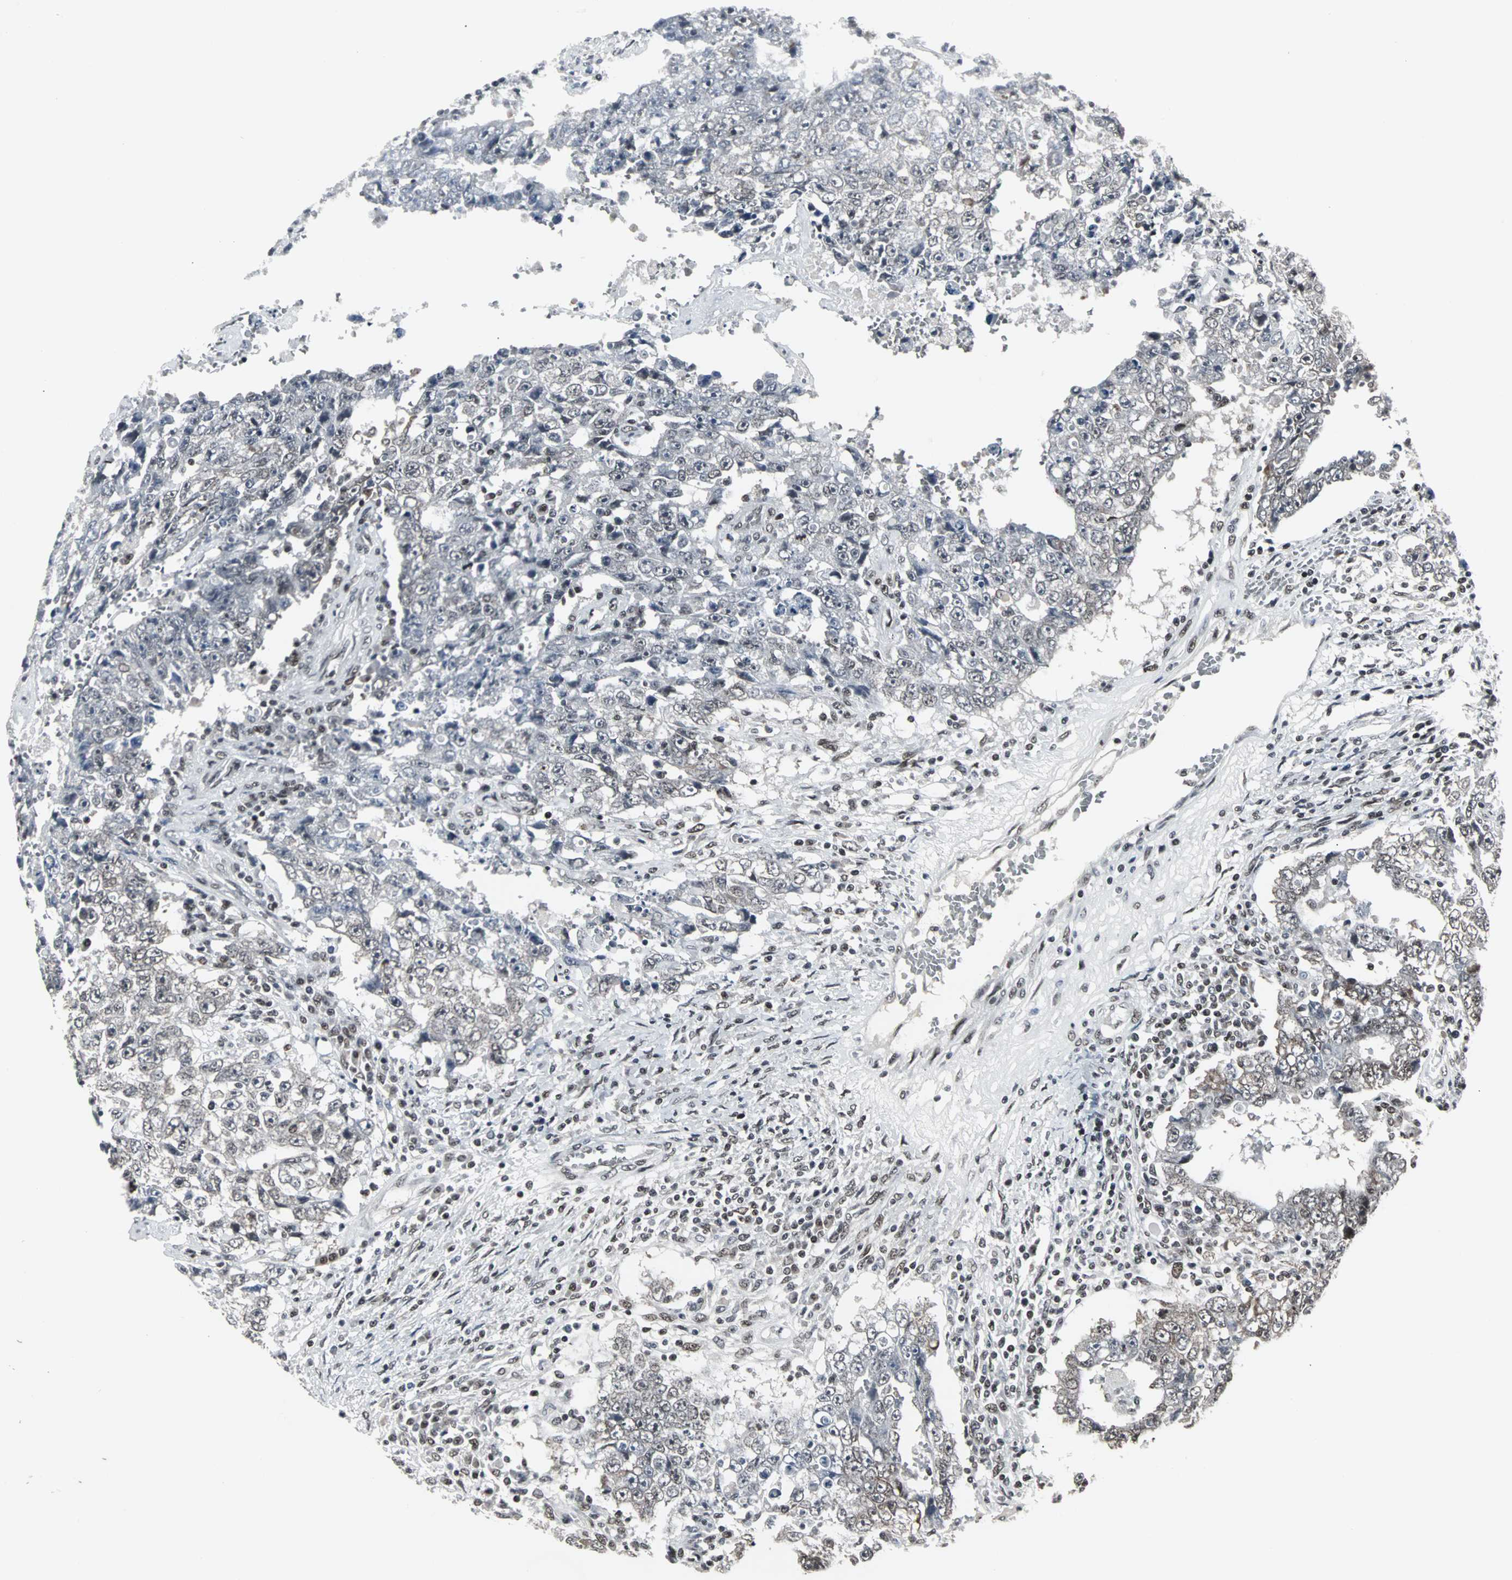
{"staining": {"intensity": "negative", "quantity": "none", "location": "none"}, "tissue": "testis cancer", "cell_type": "Tumor cells", "image_type": "cancer", "snomed": [{"axis": "morphology", "description": "Carcinoma, Embryonal, NOS"}, {"axis": "topography", "description": "Testis"}], "caption": "A photomicrograph of embryonal carcinoma (testis) stained for a protein reveals no brown staining in tumor cells. The staining was performed using DAB to visualize the protein expression in brown, while the nuclei were stained in blue with hematoxylin (Magnification: 20x).", "gene": "PNKP", "patient": {"sex": "male", "age": 26}}